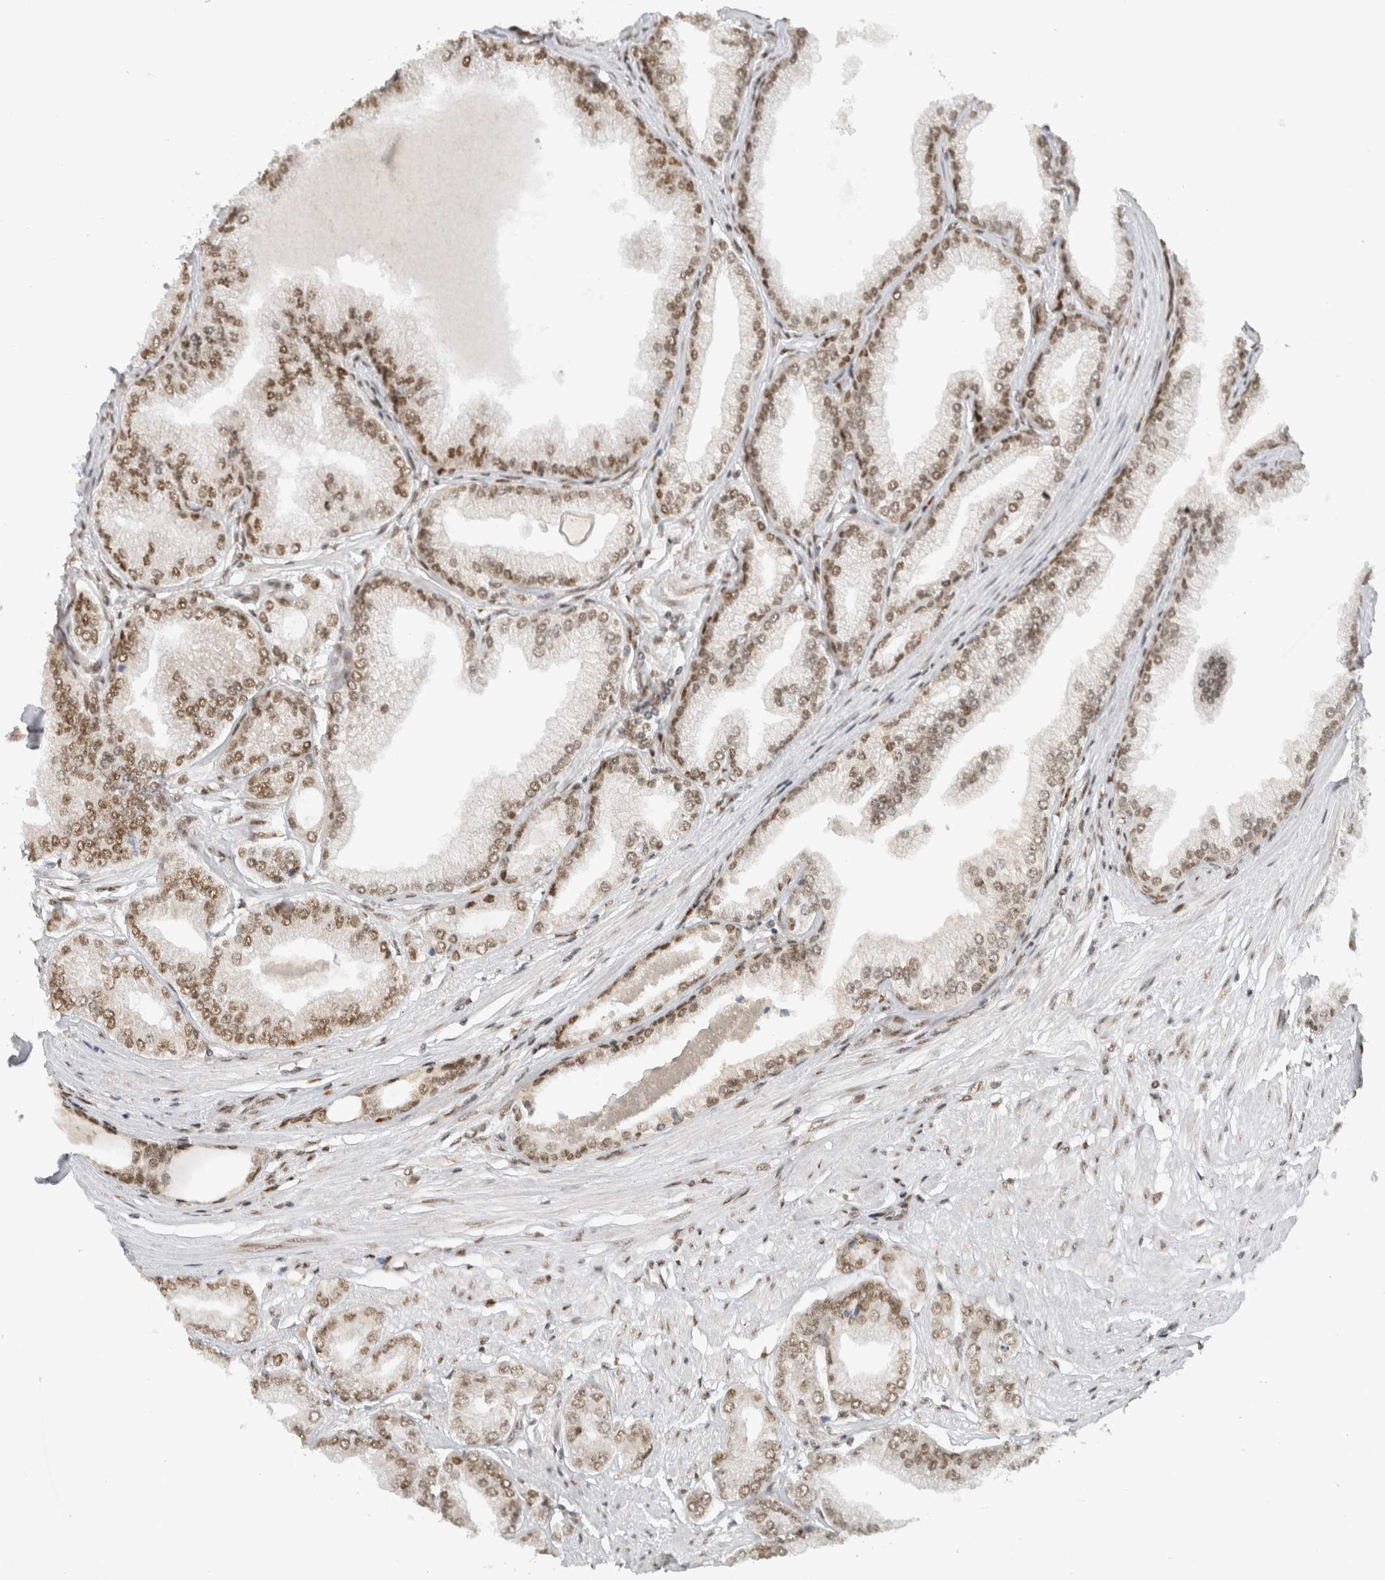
{"staining": {"intensity": "moderate", "quantity": ">75%", "location": "nuclear"}, "tissue": "prostate cancer", "cell_type": "Tumor cells", "image_type": "cancer", "snomed": [{"axis": "morphology", "description": "Adenocarcinoma, Low grade"}, {"axis": "topography", "description": "Prostate"}], "caption": "Protein expression analysis of prostate cancer (adenocarcinoma (low-grade)) reveals moderate nuclear staining in approximately >75% of tumor cells.", "gene": "HNRNPR", "patient": {"sex": "male", "age": 52}}